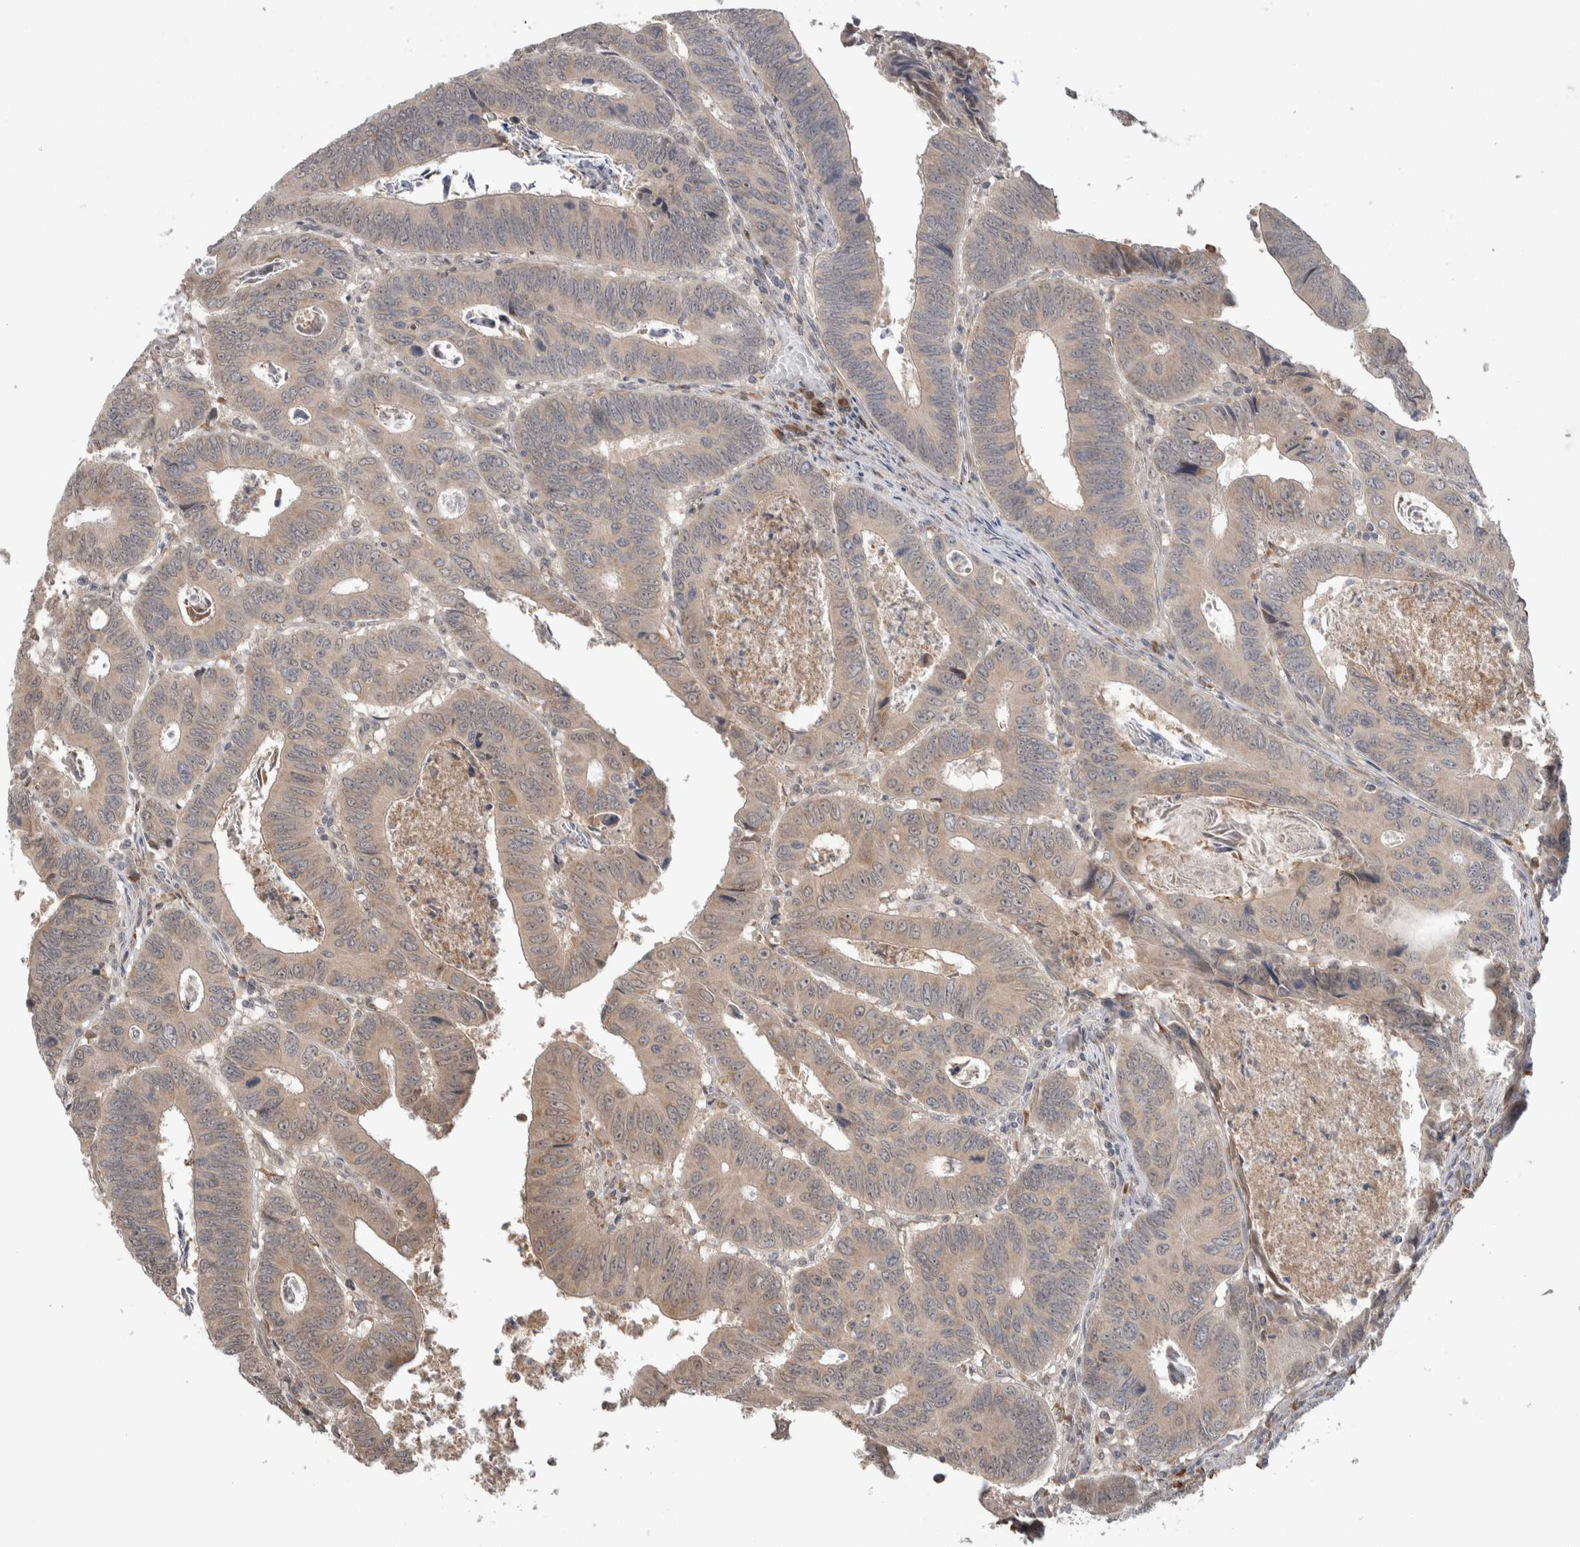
{"staining": {"intensity": "weak", "quantity": ">75%", "location": "cytoplasmic/membranous"}, "tissue": "colorectal cancer", "cell_type": "Tumor cells", "image_type": "cancer", "snomed": [{"axis": "morphology", "description": "Adenocarcinoma, NOS"}, {"axis": "topography", "description": "Colon"}], "caption": "Colorectal adenocarcinoma stained with DAB (3,3'-diaminobenzidine) immunohistochemistry exhibits low levels of weak cytoplasmic/membranous expression in approximately >75% of tumor cells. (Brightfield microscopy of DAB IHC at high magnification).", "gene": "CUL2", "patient": {"sex": "male", "age": 72}}